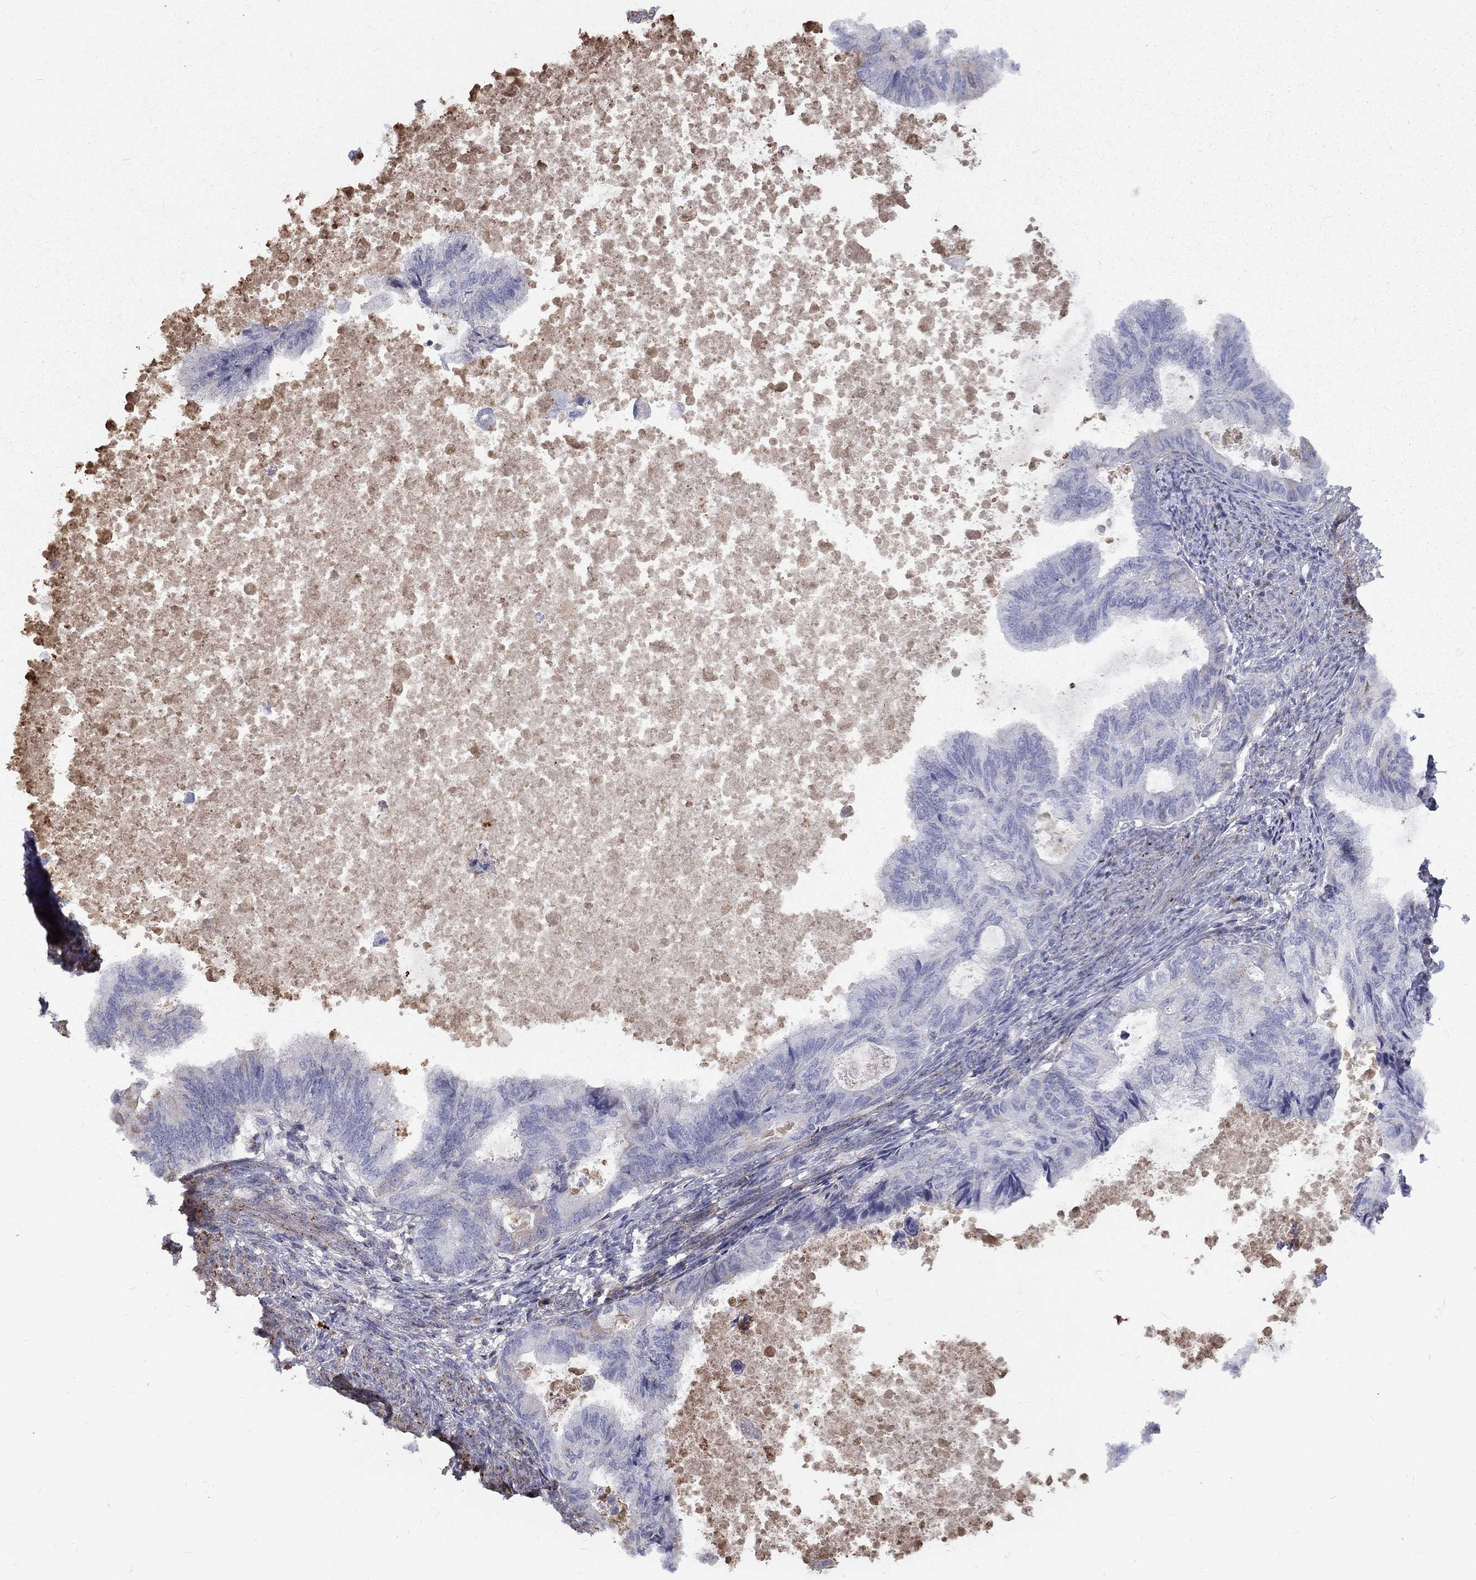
{"staining": {"intensity": "negative", "quantity": "none", "location": "none"}, "tissue": "endometrial cancer", "cell_type": "Tumor cells", "image_type": "cancer", "snomed": [{"axis": "morphology", "description": "Adenocarcinoma, NOS"}, {"axis": "topography", "description": "Endometrium"}], "caption": "Immunohistochemical staining of human endometrial cancer shows no significant positivity in tumor cells.", "gene": "EPDR1", "patient": {"sex": "female", "age": 86}}